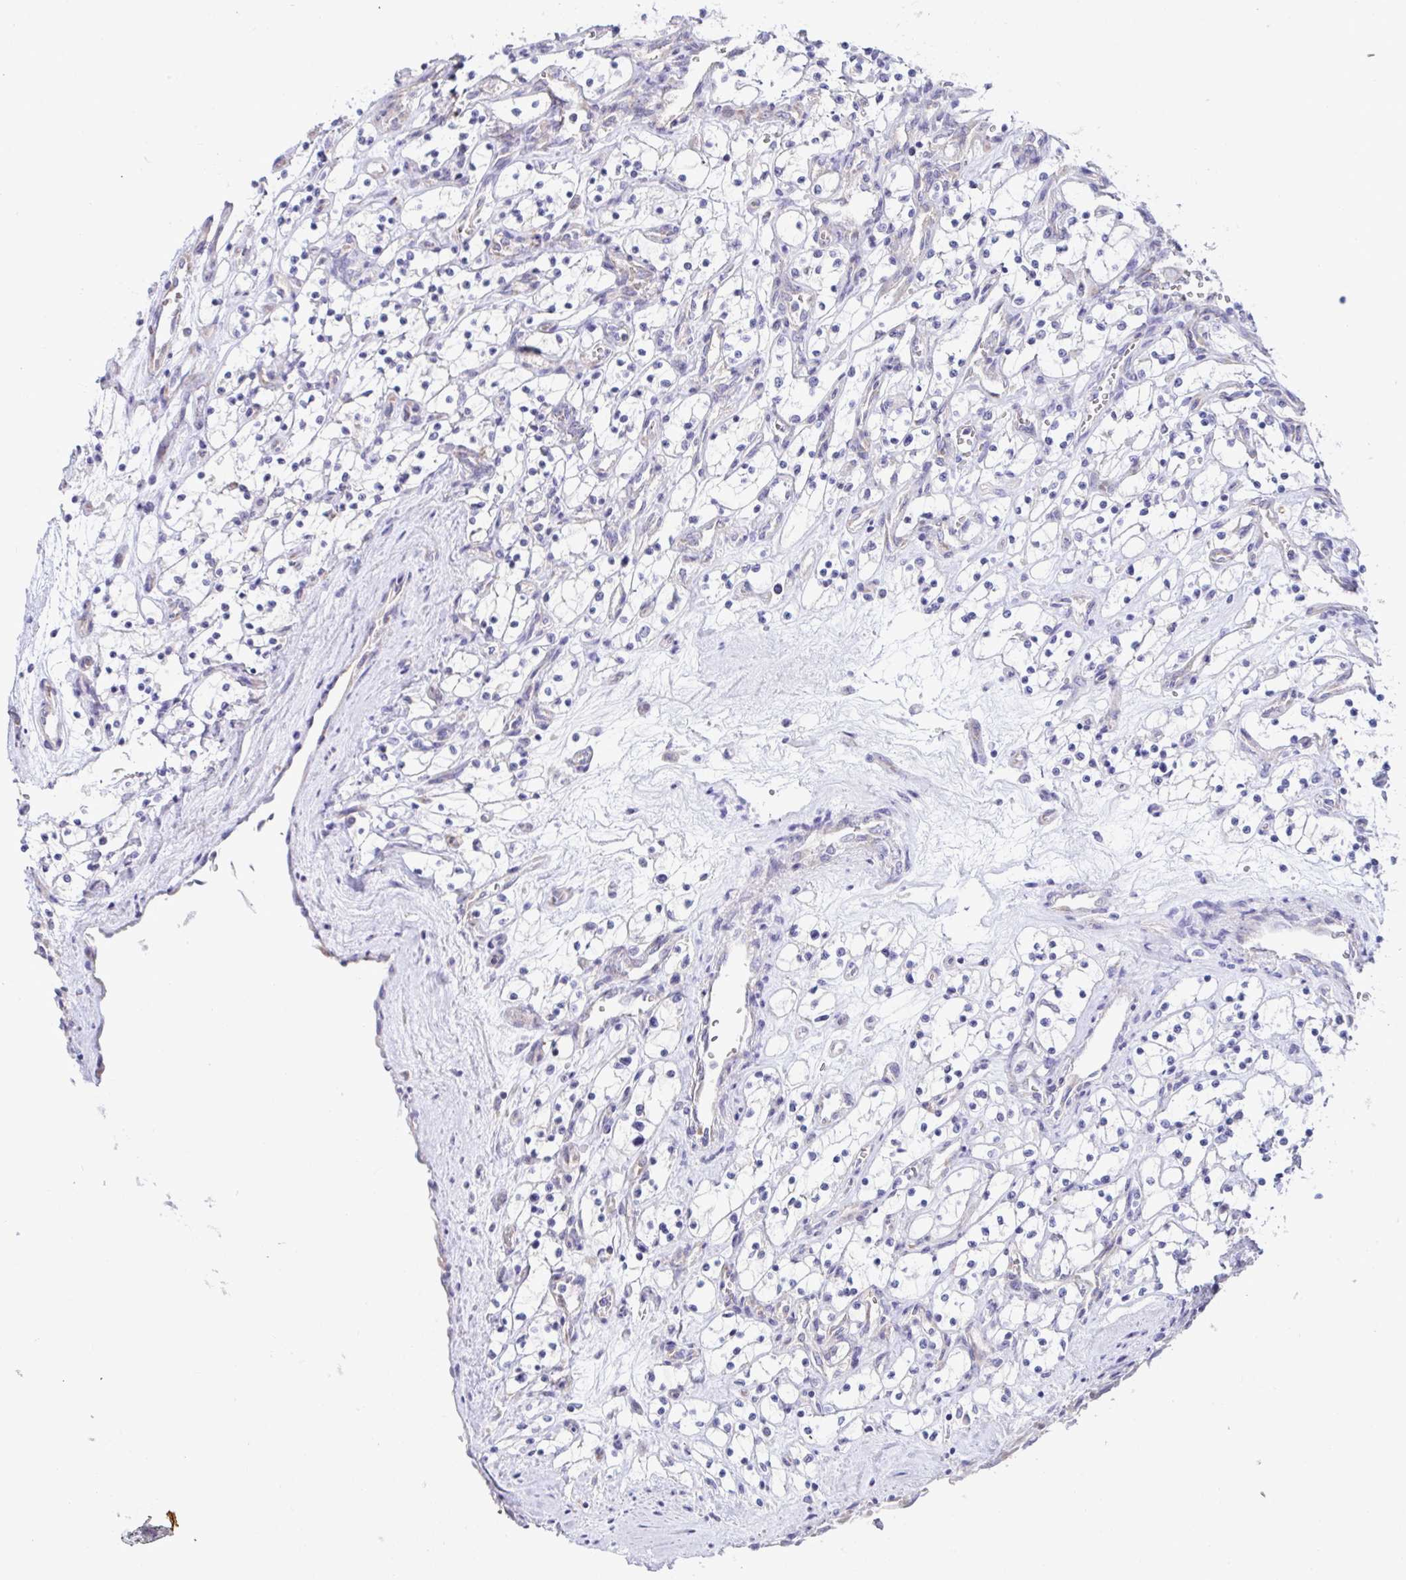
{"staining": {"intensity": "negative", "quantity": "none", "location": "none"}, "tissue": "renal cancer", "cell_type": "Tumor cells", "image_type": "cancer", "snomed": [{"axis": "morphology", "description": "Adenocarcinoma, NOS"}, {"axis": "topography", "description": "Kidney"}], "caption": "Adenocarcinoma (renal) was stained to show a protein in brown. There is no significant staining in tumor cells. (IHC, brightfield microscopy, high magnification).", "gene": "FAU", "patient": {"sex": "female", "age": 69}}